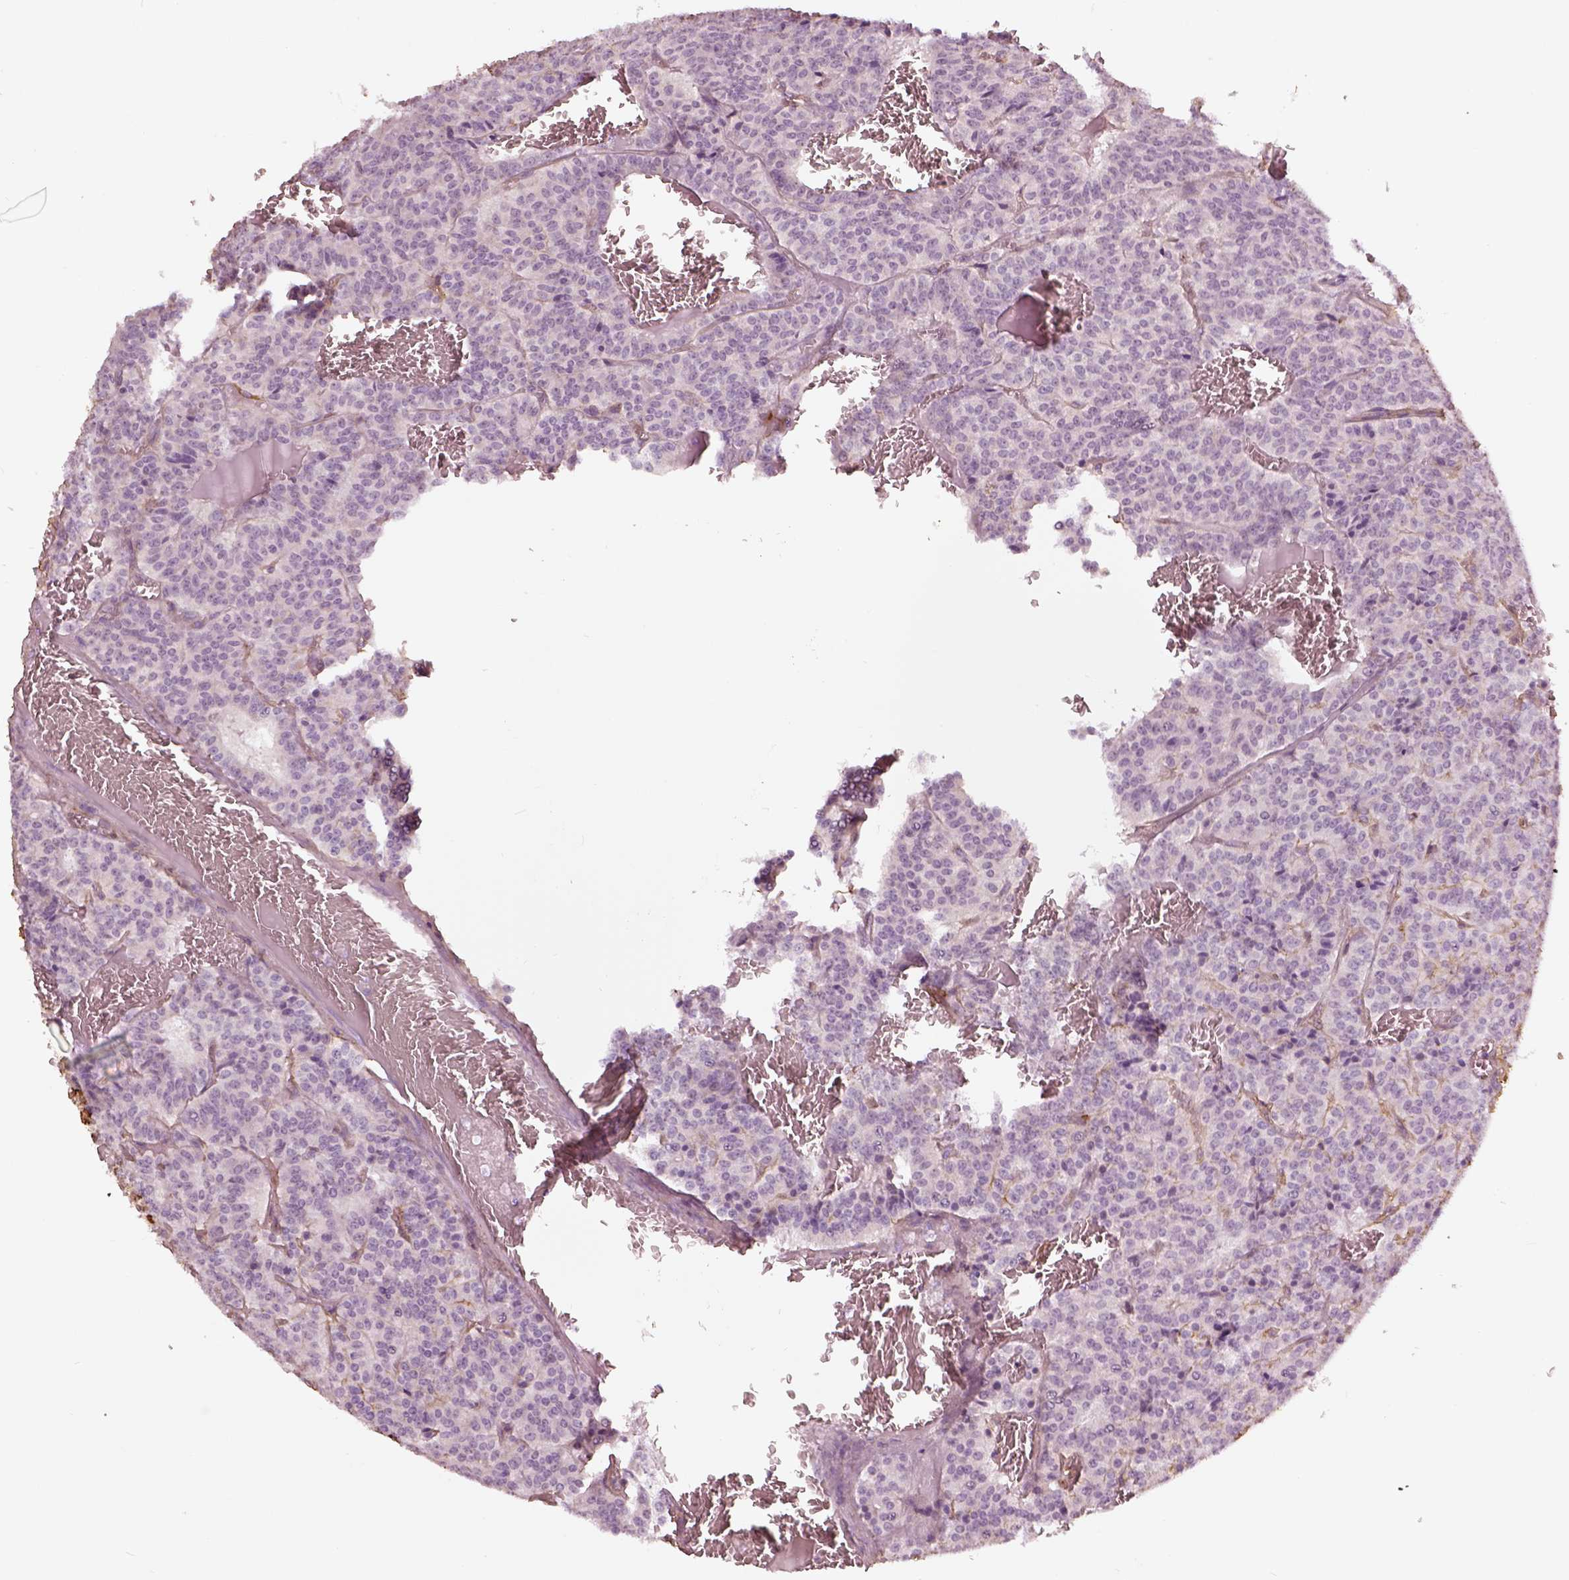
{"staining": {"intensity": "negative", "quantity": "none", "location": "none"}, "tissue": "carcinoid", "cell_type": "Tumor cells", "image_type": "cancer", "snomed": [{"axis": "morphology", "description": "Carcinoid, malignant, NOS"}, {"axis": "topography", "description": "Lung"}], "caption": "A photomicrograph of carcinoid stained for a protein displays no brown staining in tumor cells.", "gene": "COL6A2", "patient": {"sex": "male", "age": 70}}